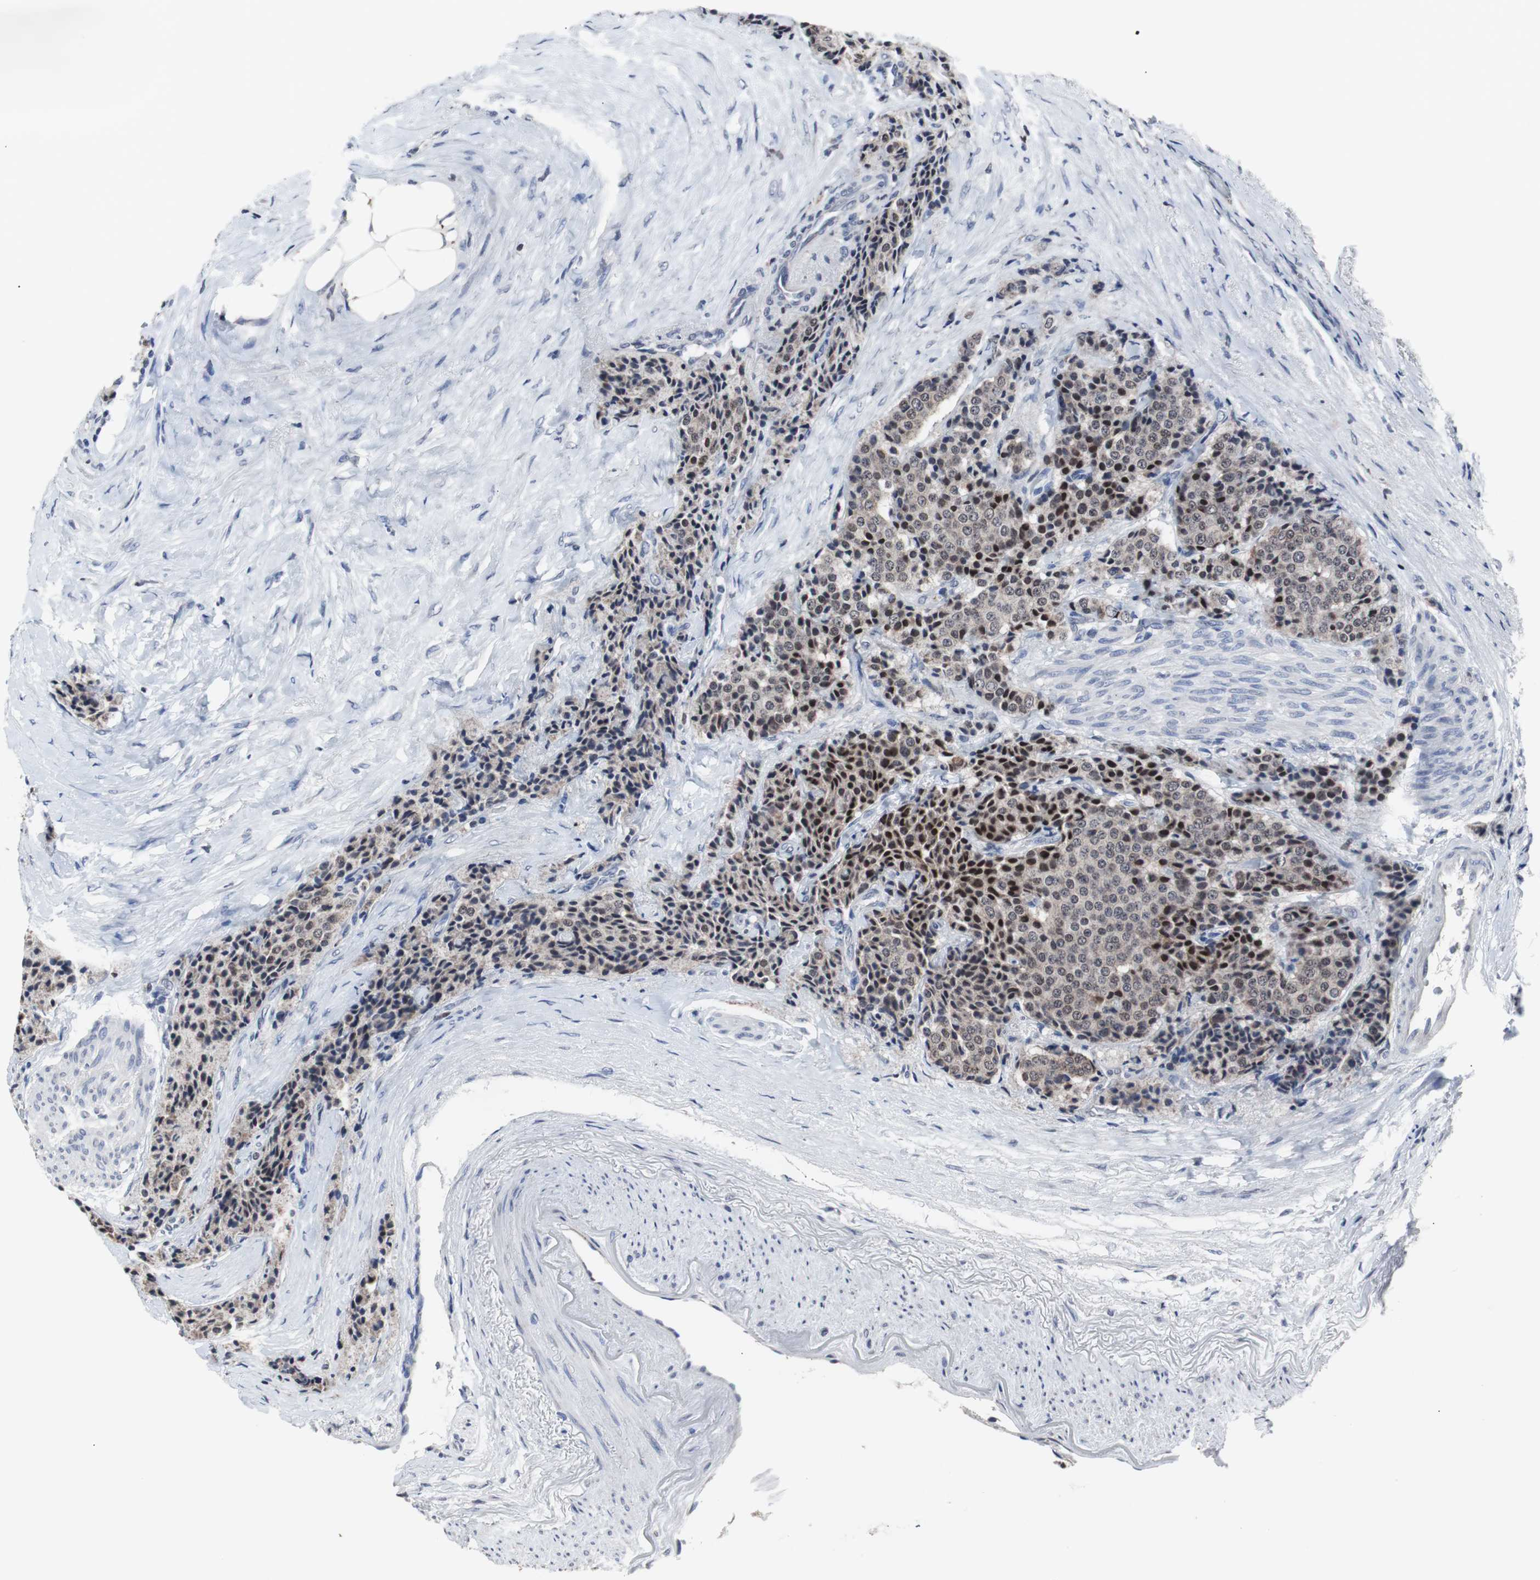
{"staining": {"intensity": "negative", "quantity": "none", "location": "none"}, "tissue": "carcinoid", "cell_type": "Tumor cells", "image_type": "cancer", "snomed": [{"axis": "morphology", "description": "Carcinoid, malignant, NOS"}, {"axis": "topography", "description": "Colon"}], "caption": "Immunohistochemistry (IHC) photomicrograph of carcinoid stained for a protein (brown), which shows no staining in tumor cells.", "gene": "RBM47", "patient": {"sex": "female", "age": 61}}